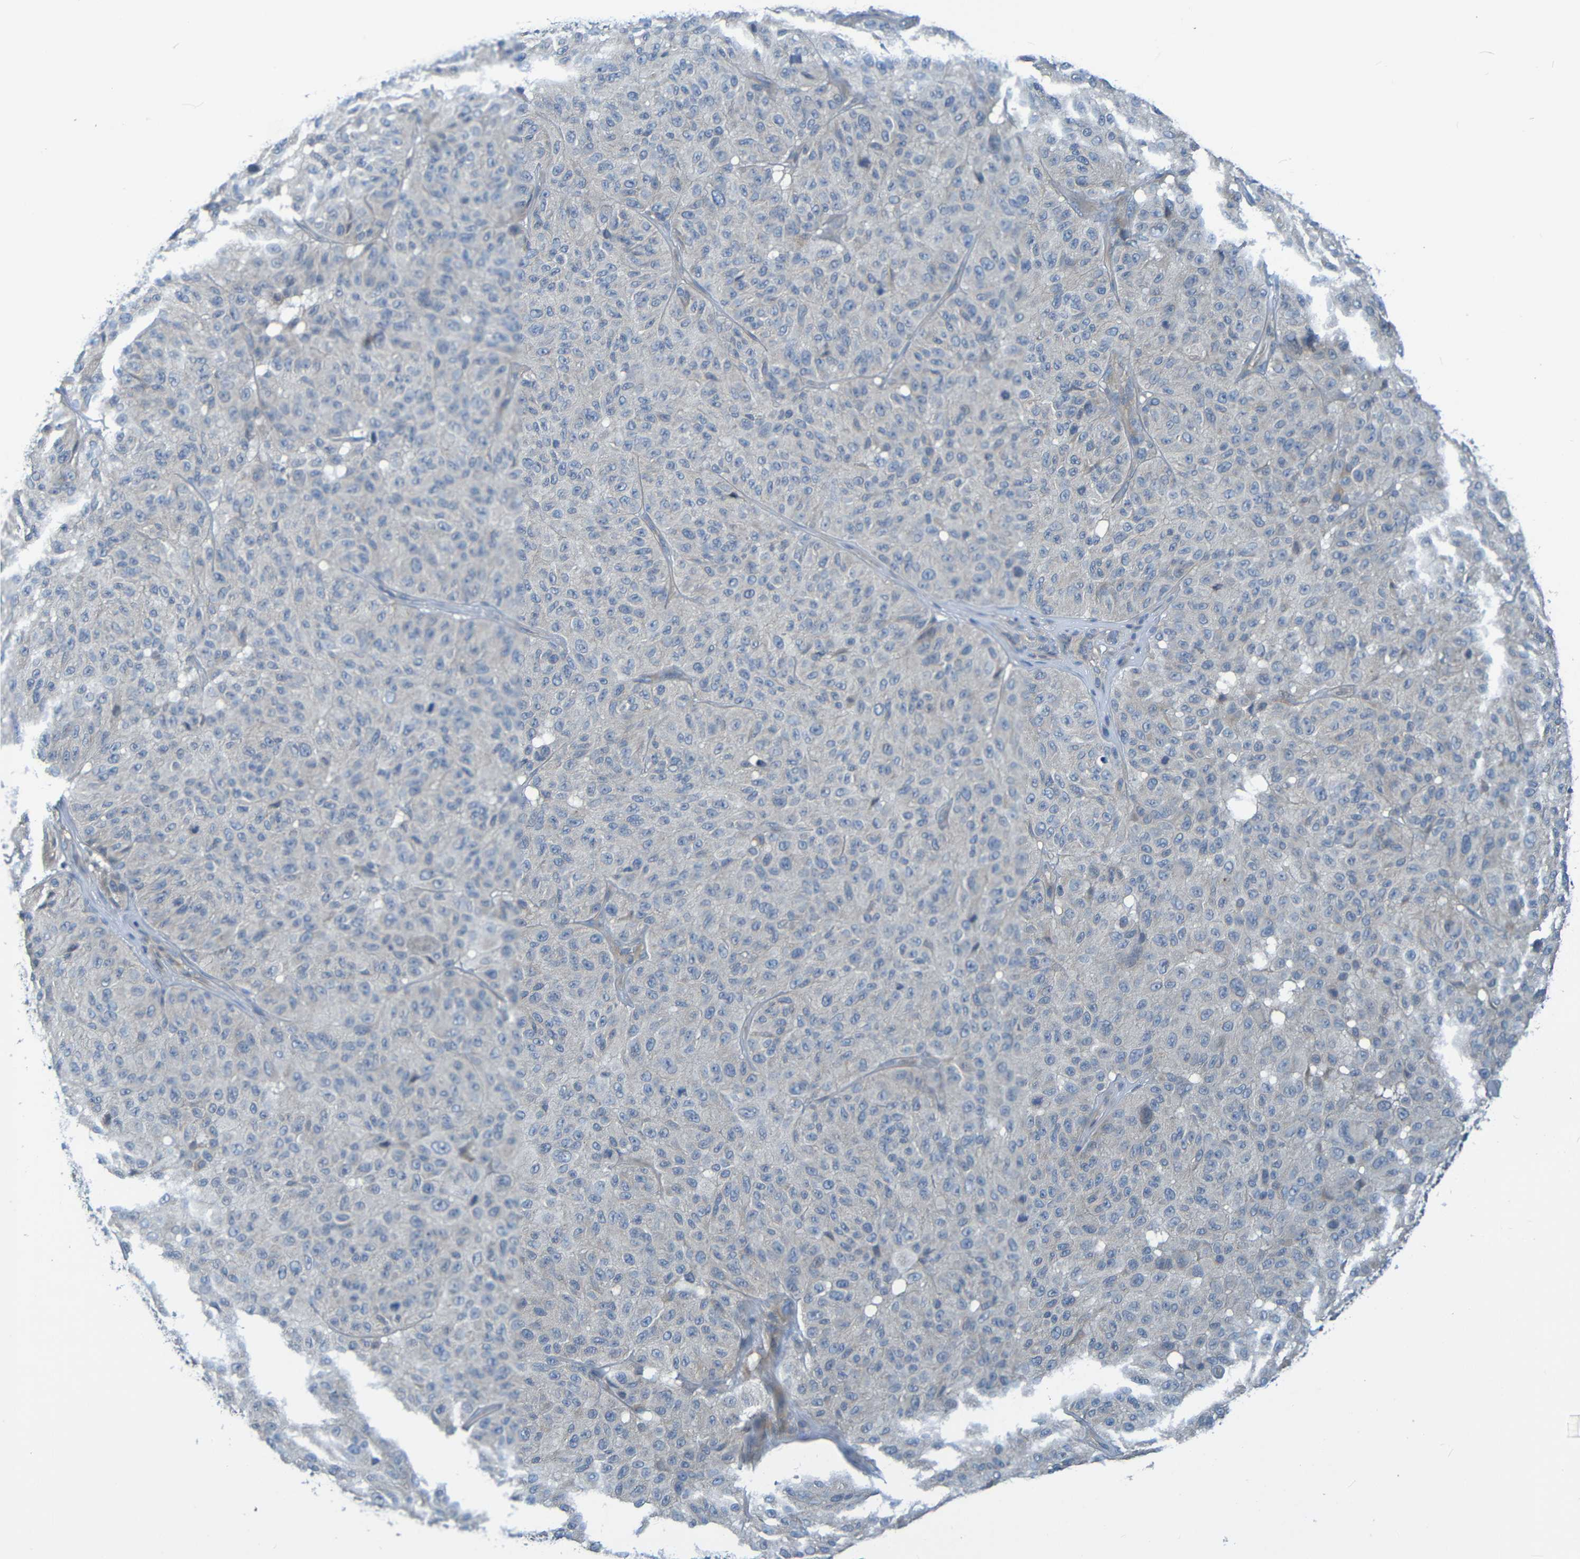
{"staining": {"intensity": "negative", "quantity": "none", "location": "none"}, "tissue": "melanoma", "cell_type": "Tumor cells", "image_type": "cancer", "snomed": [{"axis": "morphology", "description": "Malignant melanoma, NOS"}, {"axis": "topography", "description": "Skin"}], "caption": "This is an IHC photomicrograph of melanoma. There is no expression in tumor cells.", "gene": "CYP4F2", "patient": {"sex": "female", "age": 46}}